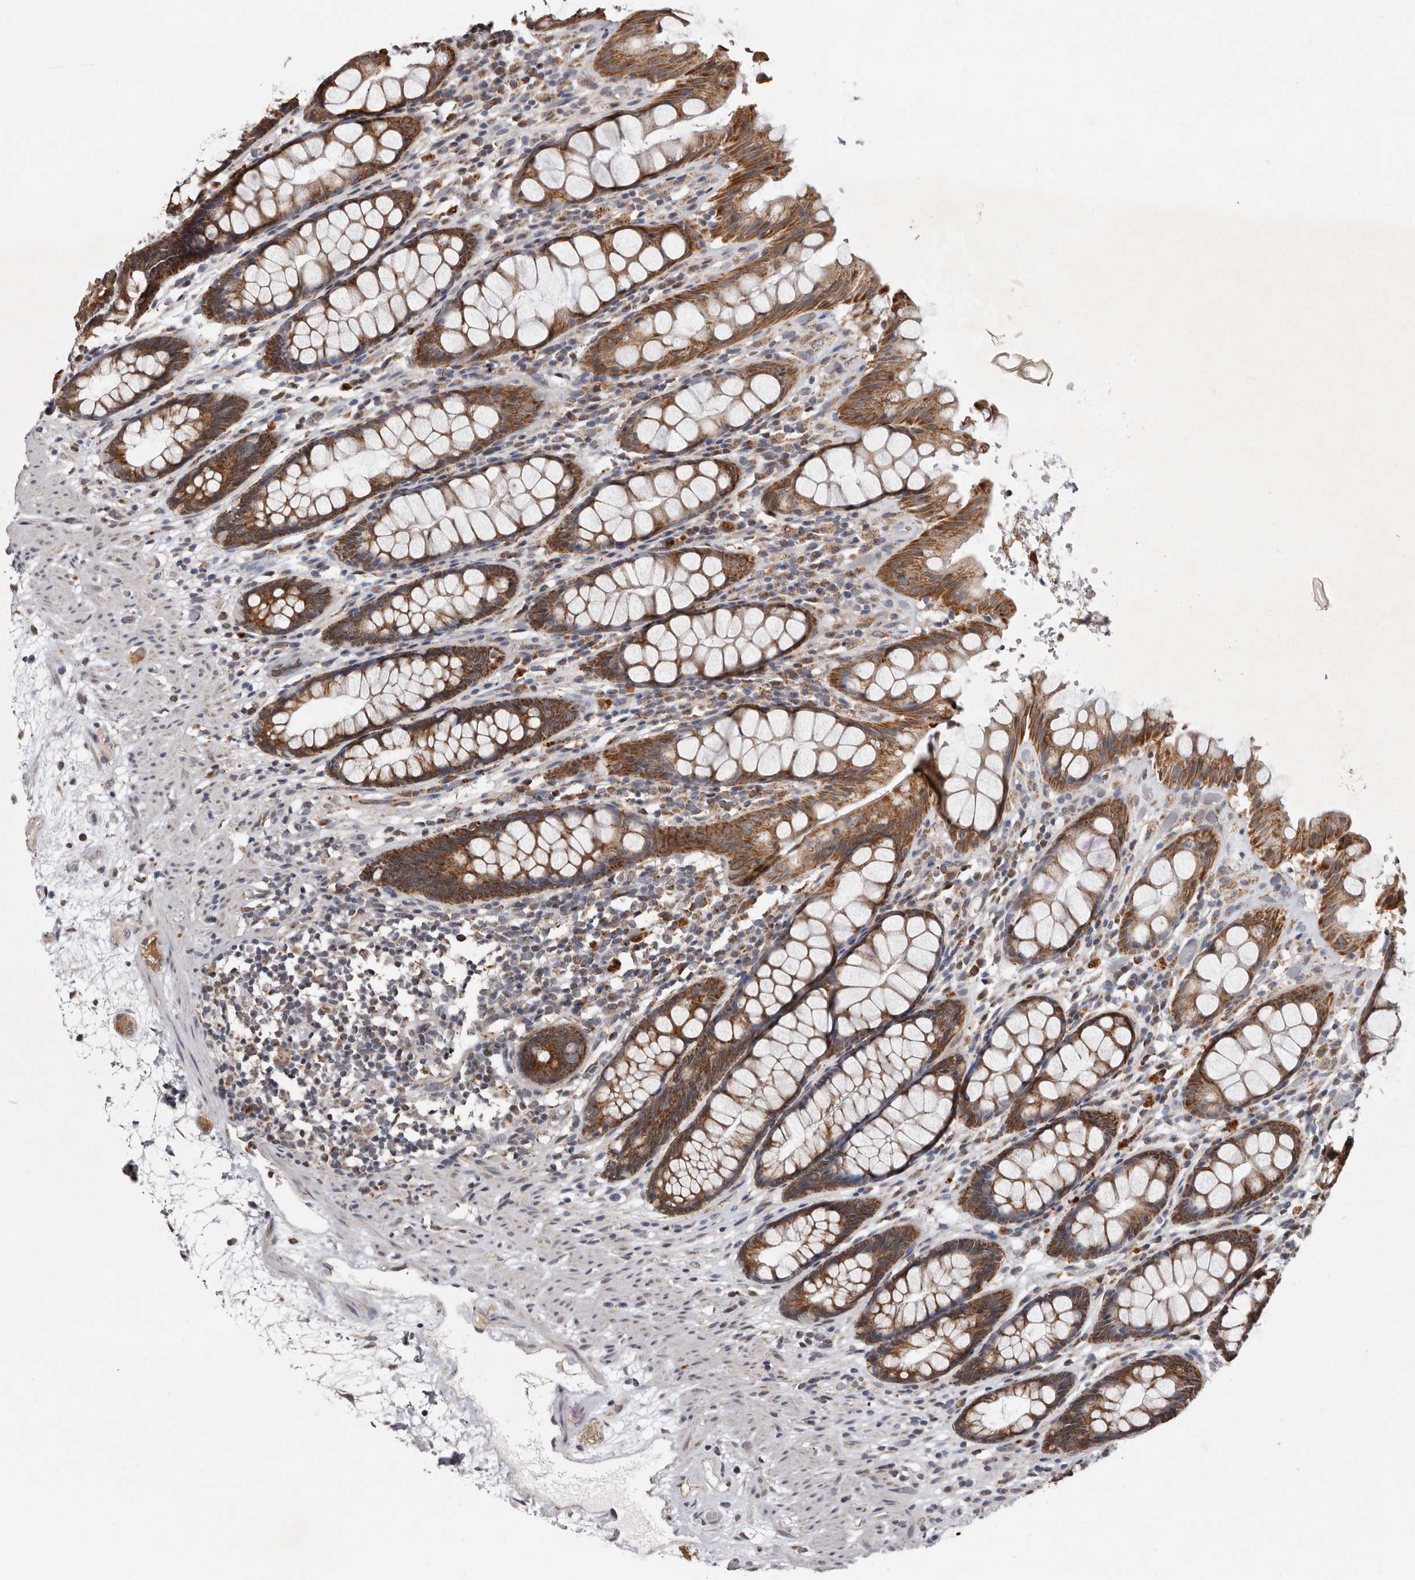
{"staining": {"intensity": "moderate", "quantity": ">75%", "location": "cytoplasmic/membranous"}, "tissue": "rectum", "cell_type": "Glandular cells", "image_type": "normal", "snomed": [{"axis": "morphology", "description": "Normal tissue, NOS"}, {"axis": "topography", "description": "Rectum"}], "caption": "The micrograph exhibits staining of normal rectum, revealing moderate cytoplasmic/membranous protein expression (brown color) within glandular cells. (IHC, brightfield microscopy, high magnification).", "gene": "MRPL18", "patient": {"sex": "male", "age": 64}}